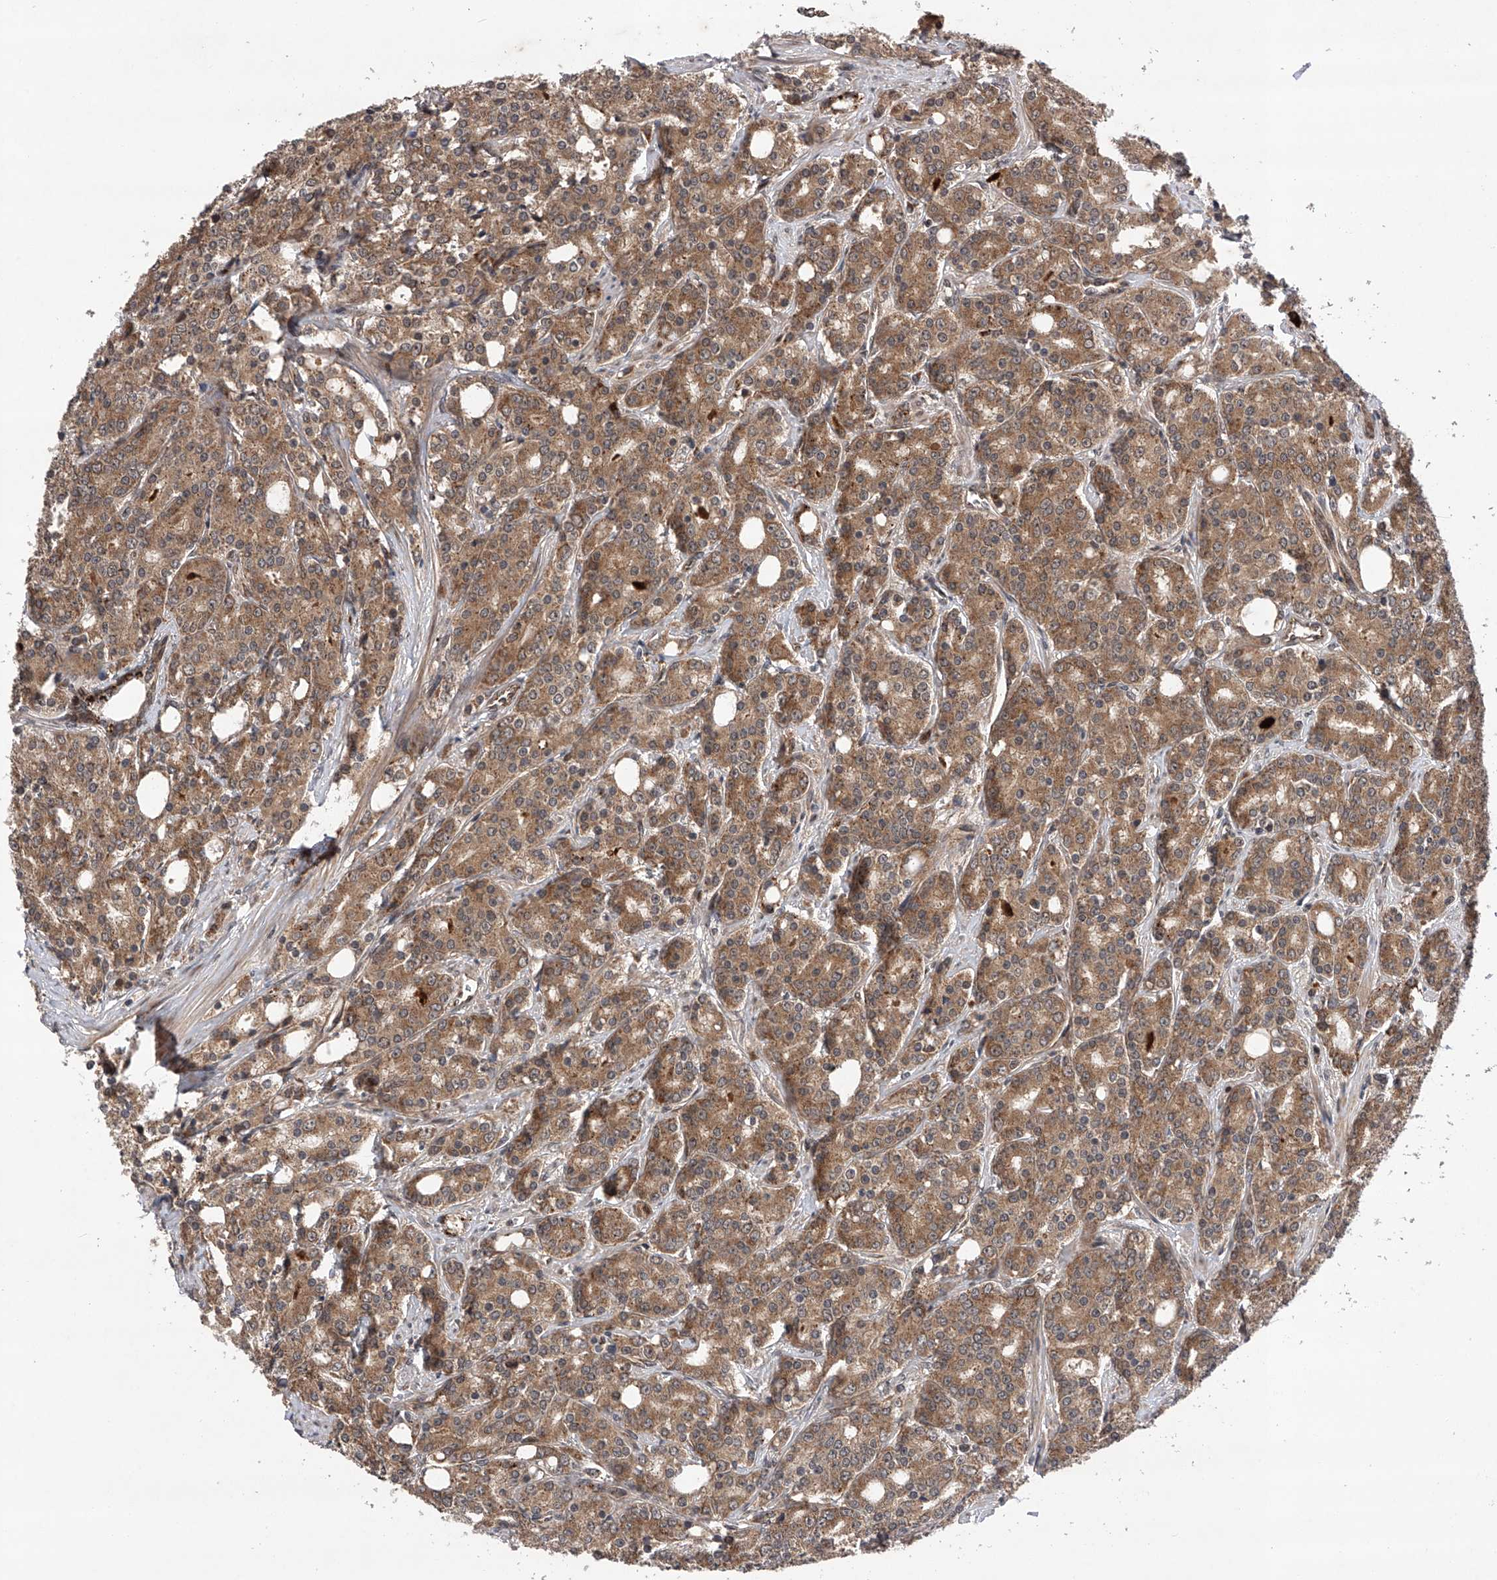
{"staining": {"intensity": "moderate", "quantity": ">75%", "location": "cytoplasmic/membranous"}, "tissue": "prostate cancer", "cell_type": "Tumor cells", "image_type": "cancer", "snomed": [{"axis": "morphology", "description": "Adenocarcinoma, High grade"}, {"axis": "topography", "description": "Prostate"}], "caption": "The photomicrograph displays staining of prostate cancer, revealing moderate cytoplasmic/membranous protein staining (brown color) within tumor cells.", "gene": "MAP3K11", "patient": {"sex": "male", "age": 62}}